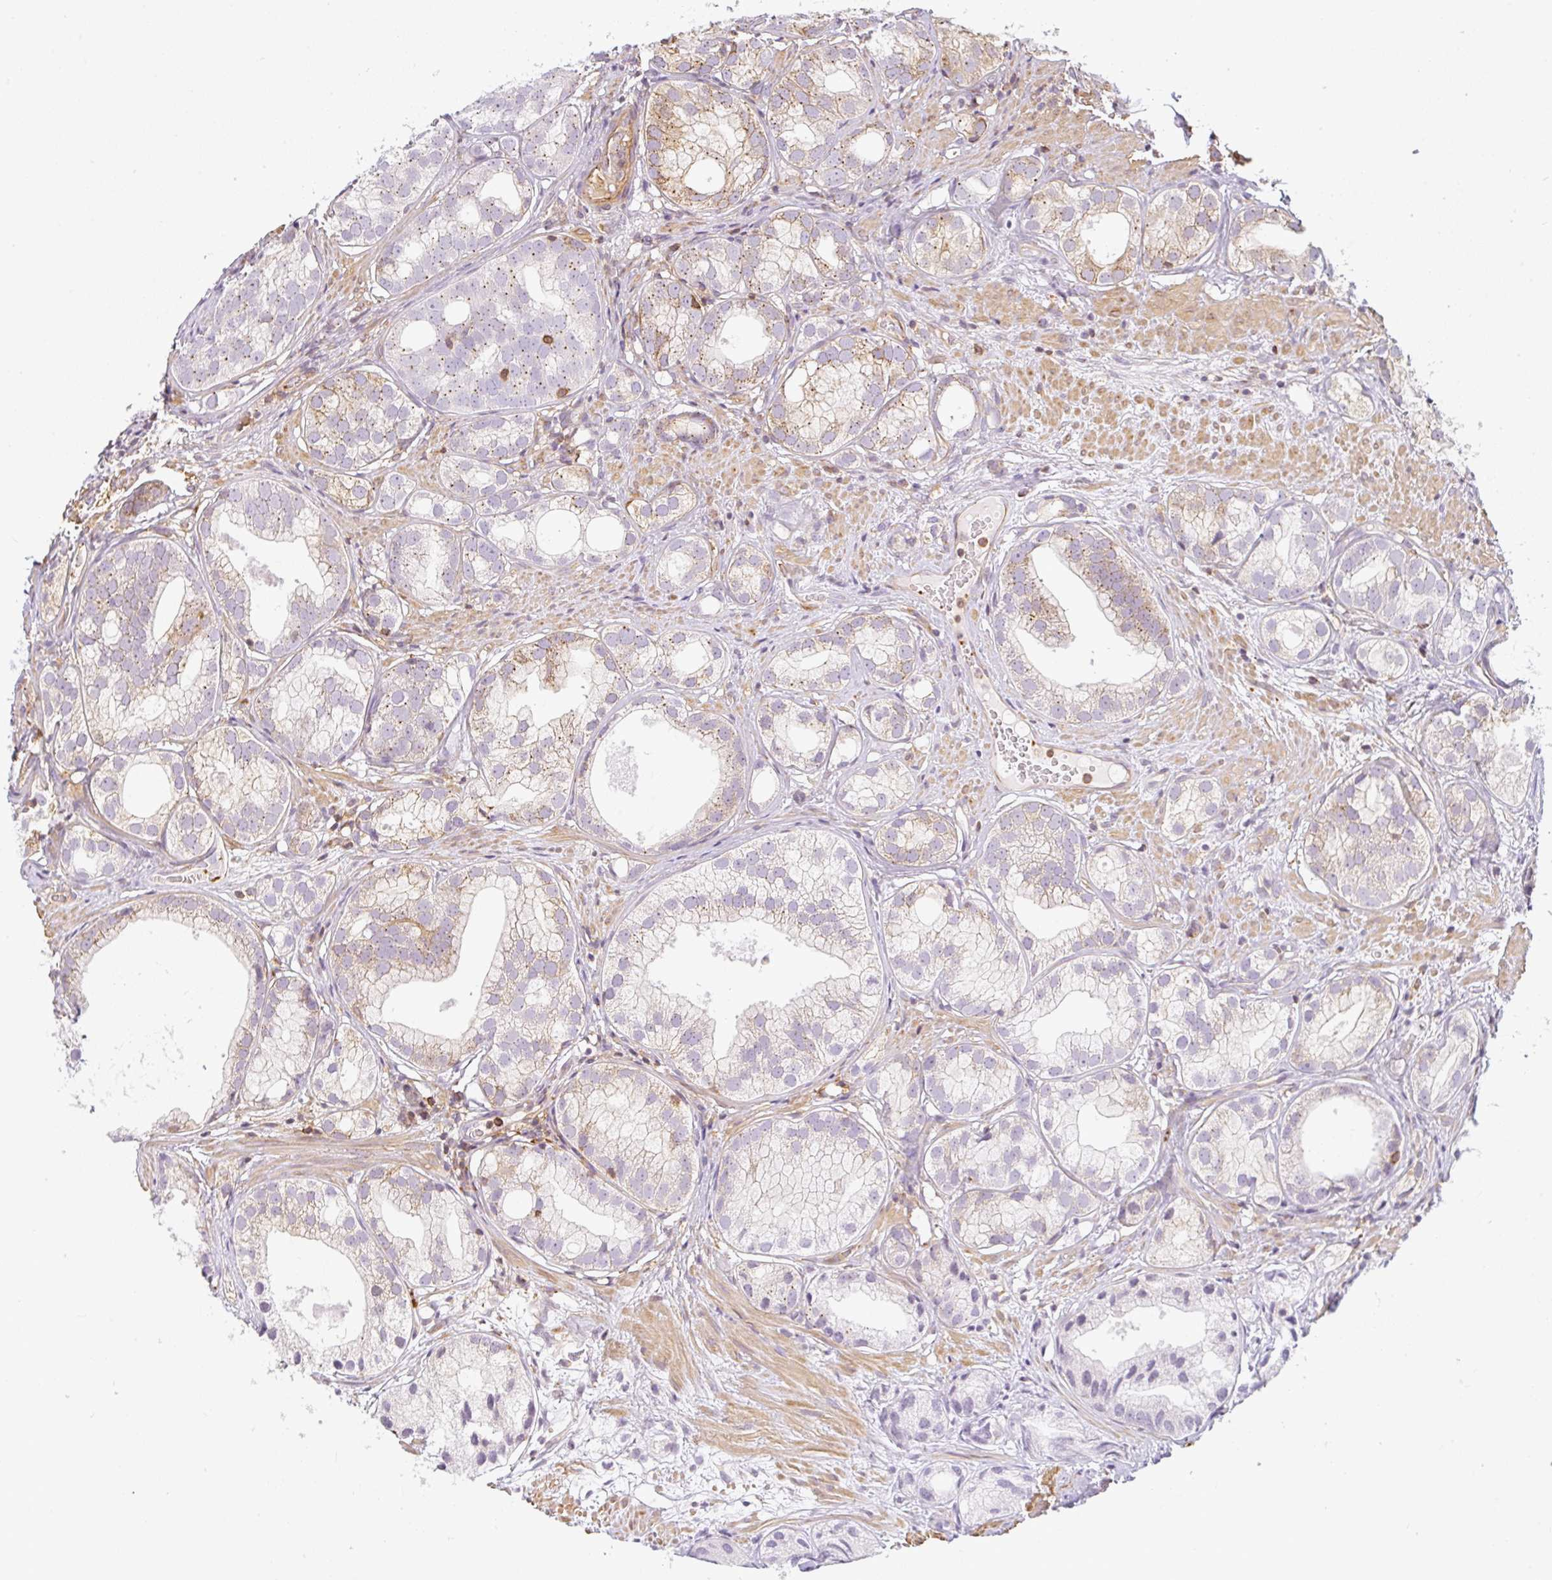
{"staining": {"intensity": "moderate", "quantity": "<25%", "location": "cytoplasmic/membranous"}, "tissue": "prostate cancer", "cell_type": "Tumor cells", "image_type": "cancer", "snomed": [{"axis": "morphology", "description": "Adenocarcinoma, High grade"}, {"axis": "topography", "description": "Prostate"}], "caption": "High-grade adenocarcinoma (prostate) stained with DAB (3,3'-diaminobenzidine) IHC shows low levels of moderate cytoplasmic/membranous staining in approximately <25% of tumor cells.", "gene": "SULF1", "patient": {"sex": "male", "age": 82}}